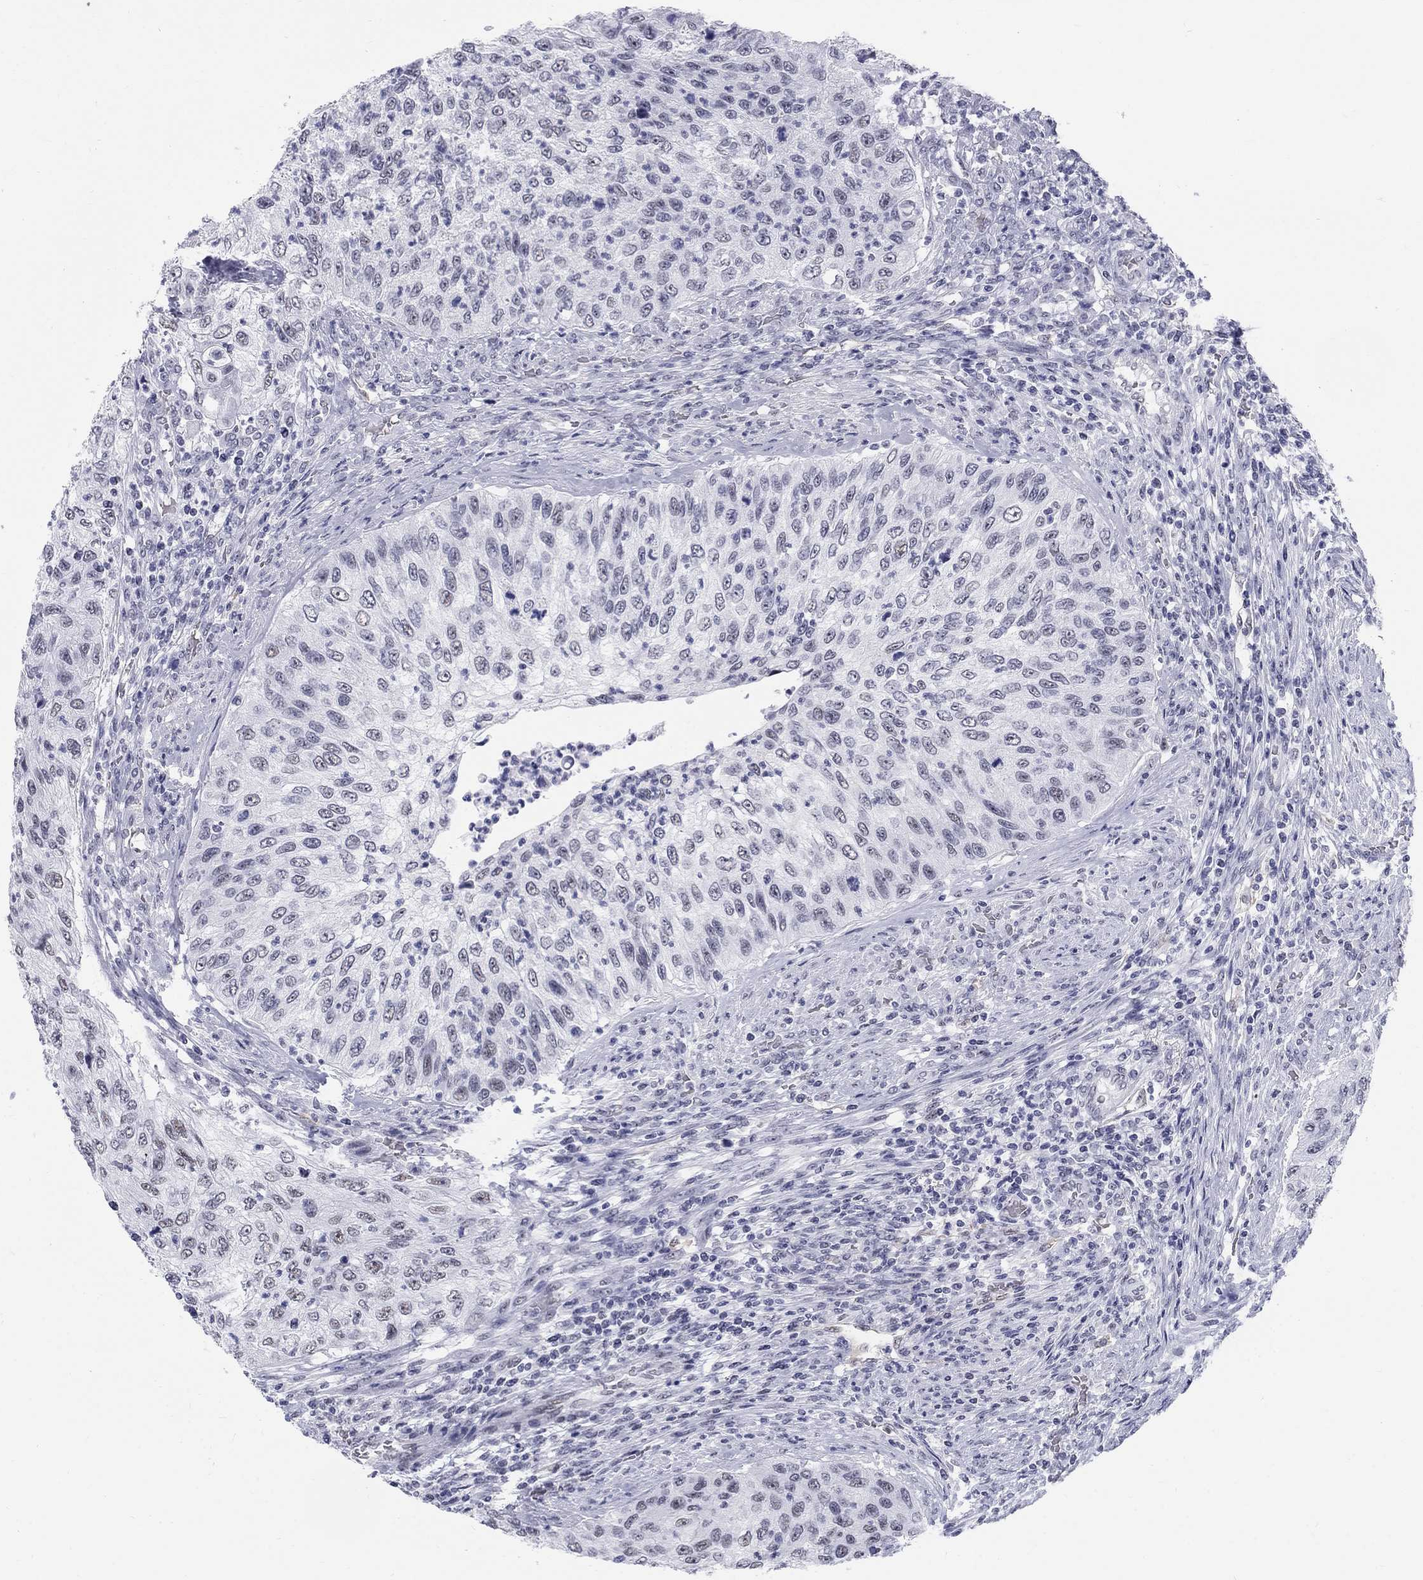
{"staining": {"intensity": "negative", "quantity": "none", "location": "none"}, "tissue": "urothelial cancer", "cell_type": "Tumor cells", "image_type": "cancer", "snomed": [{"axis": "morphology", "description": "Urothelial carcinoma, High grade"}, {"axis": "topography", "description": "Urinary bladder"}], "caption": "Tumor cells are negative for protein expression in human urothelial carcinoma (high-grade).", "gene": "DMTN", "patient": {"sex": "female", "age": 60}}